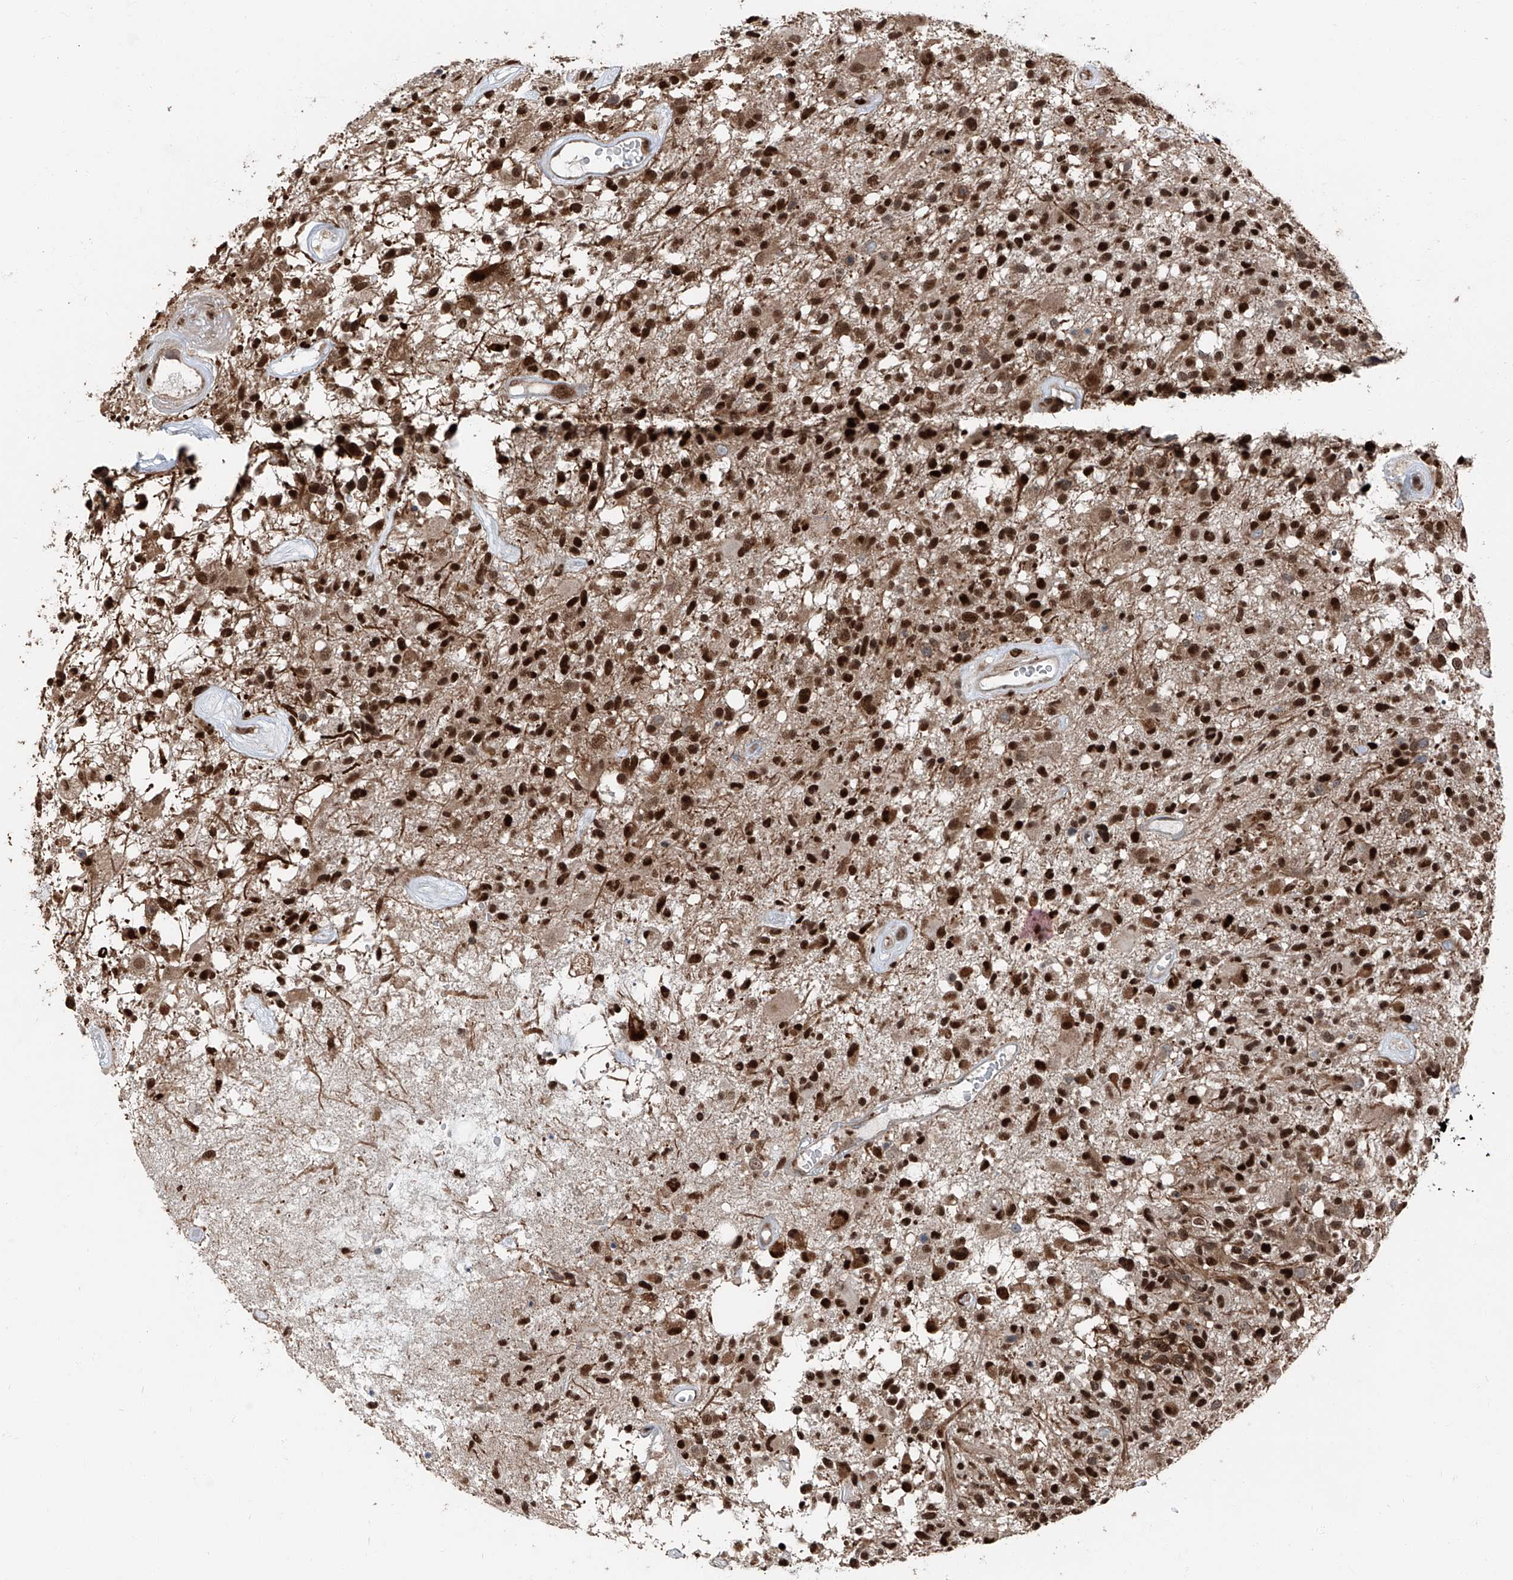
{"staining": {"intensity": "strong", "quantity": ">75%", "location": "nuclear"}, "tissue": "glioma", "cell_type": "Tumor cells", "image_type": "cancer", "snomed": [{"axis": "morphology", "description": "Glioma, malignant, High grade"}, {"axis": "morphology", "description": "Glioblastoma, NOS"}, {"axis": "topography", "description": "Brain"}], "caption": "This is an image of IHC staining of glioma, which shows strong expression in the nuclear of tumor cells.", "gene": "FKBP5", "patient": {"sex": "male", "age": 60}}